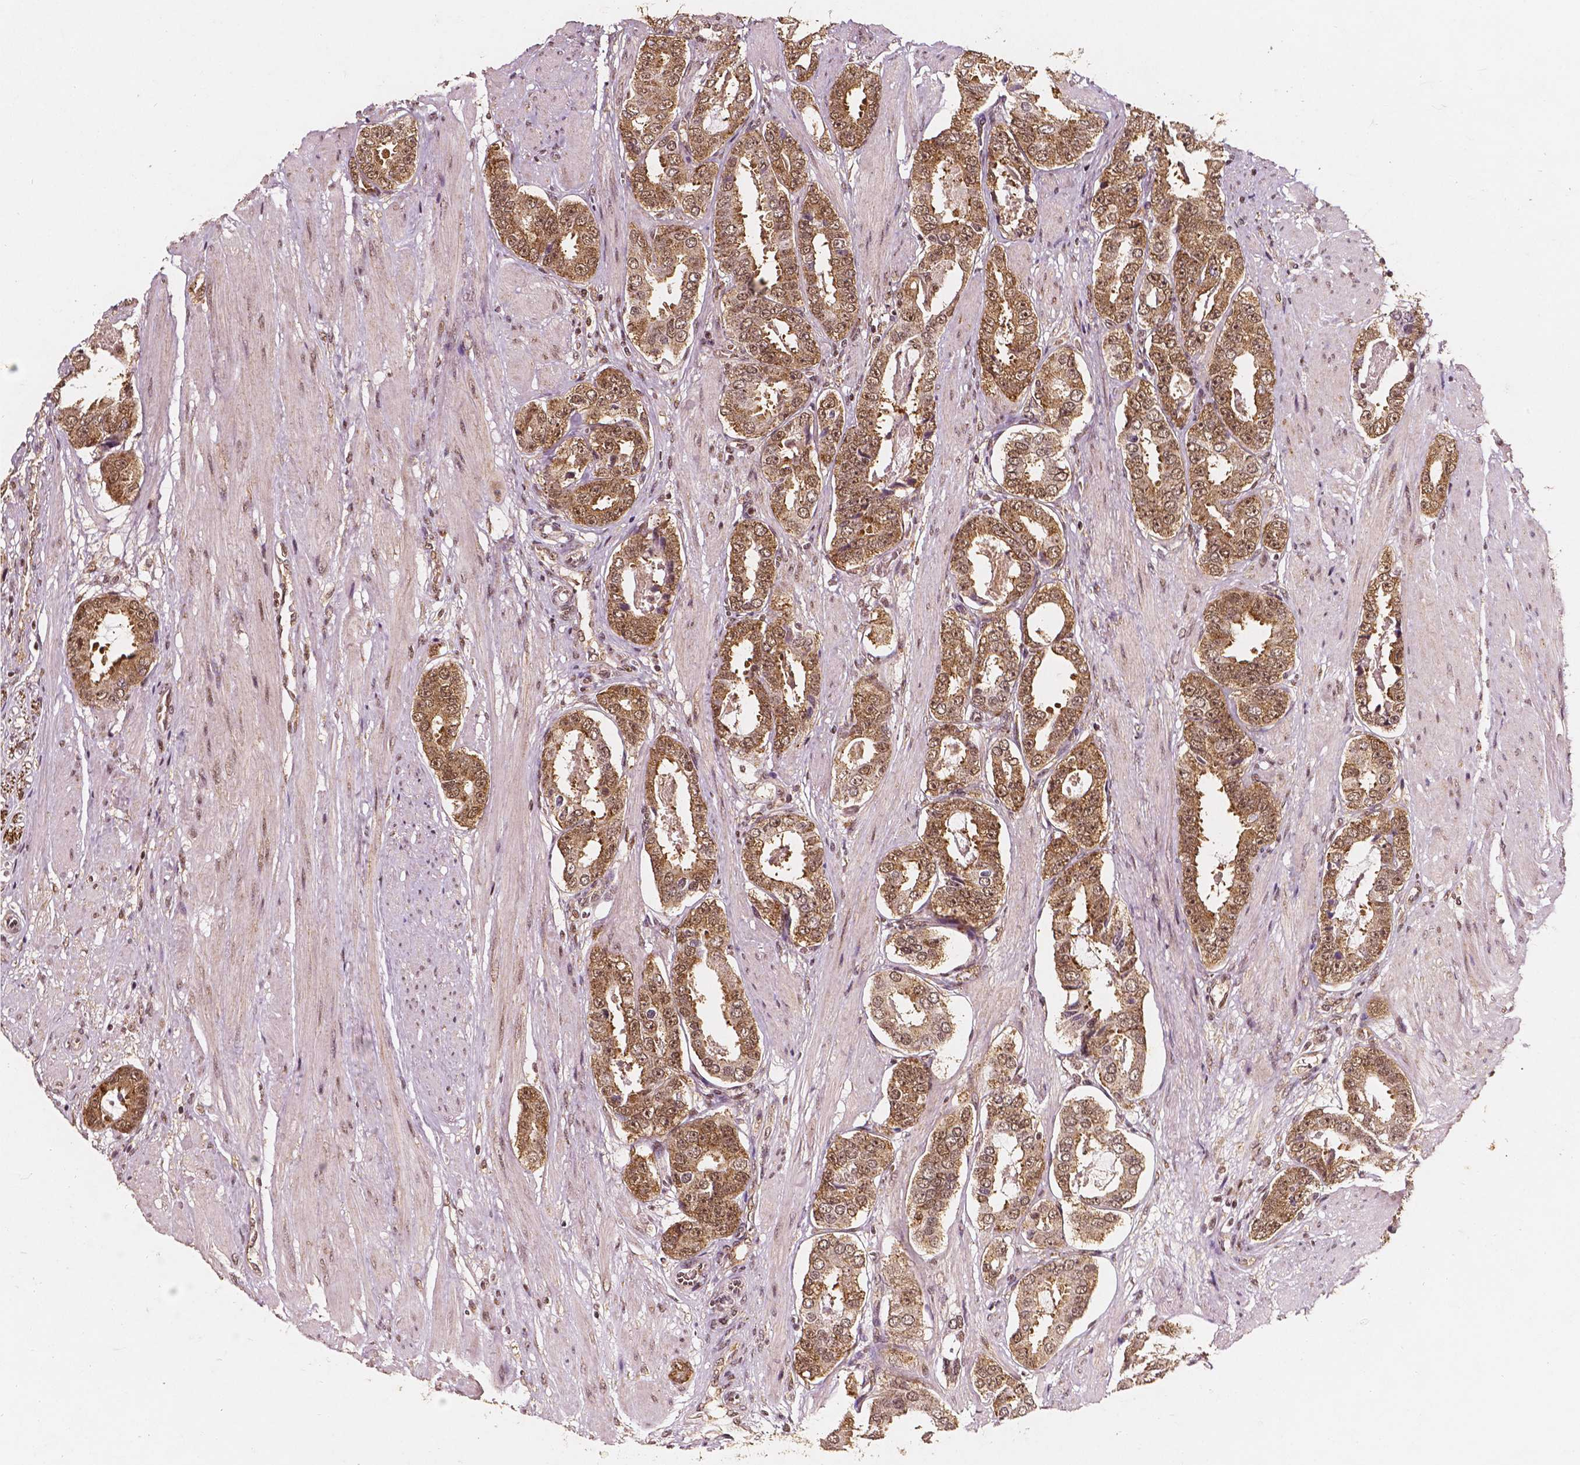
{"staining": {"intensity": "moderate", "quantity": ">75%", "location": "cytoplasmic/membranous,nuclear"}, "tissue": "prostate cancer", "cell_type": "Tumor cells", "image_type": "cancer", "snomed": [{"axis": "morphology", "description": "Adenocarcinoma, High grade"}, {"axis": "topography", "description": "Prostate"}], "caption": "Immunohistochemical staining of human prostate cancer reveals moderate cytoplasmic/membranous and nuclear protein expression in about >75% of tumor cells. (DAB IHC, brown staining for protein, blue staining for nuclei).", "gene": "SMN1", "patient": {"sex": "male", "age": 63}}